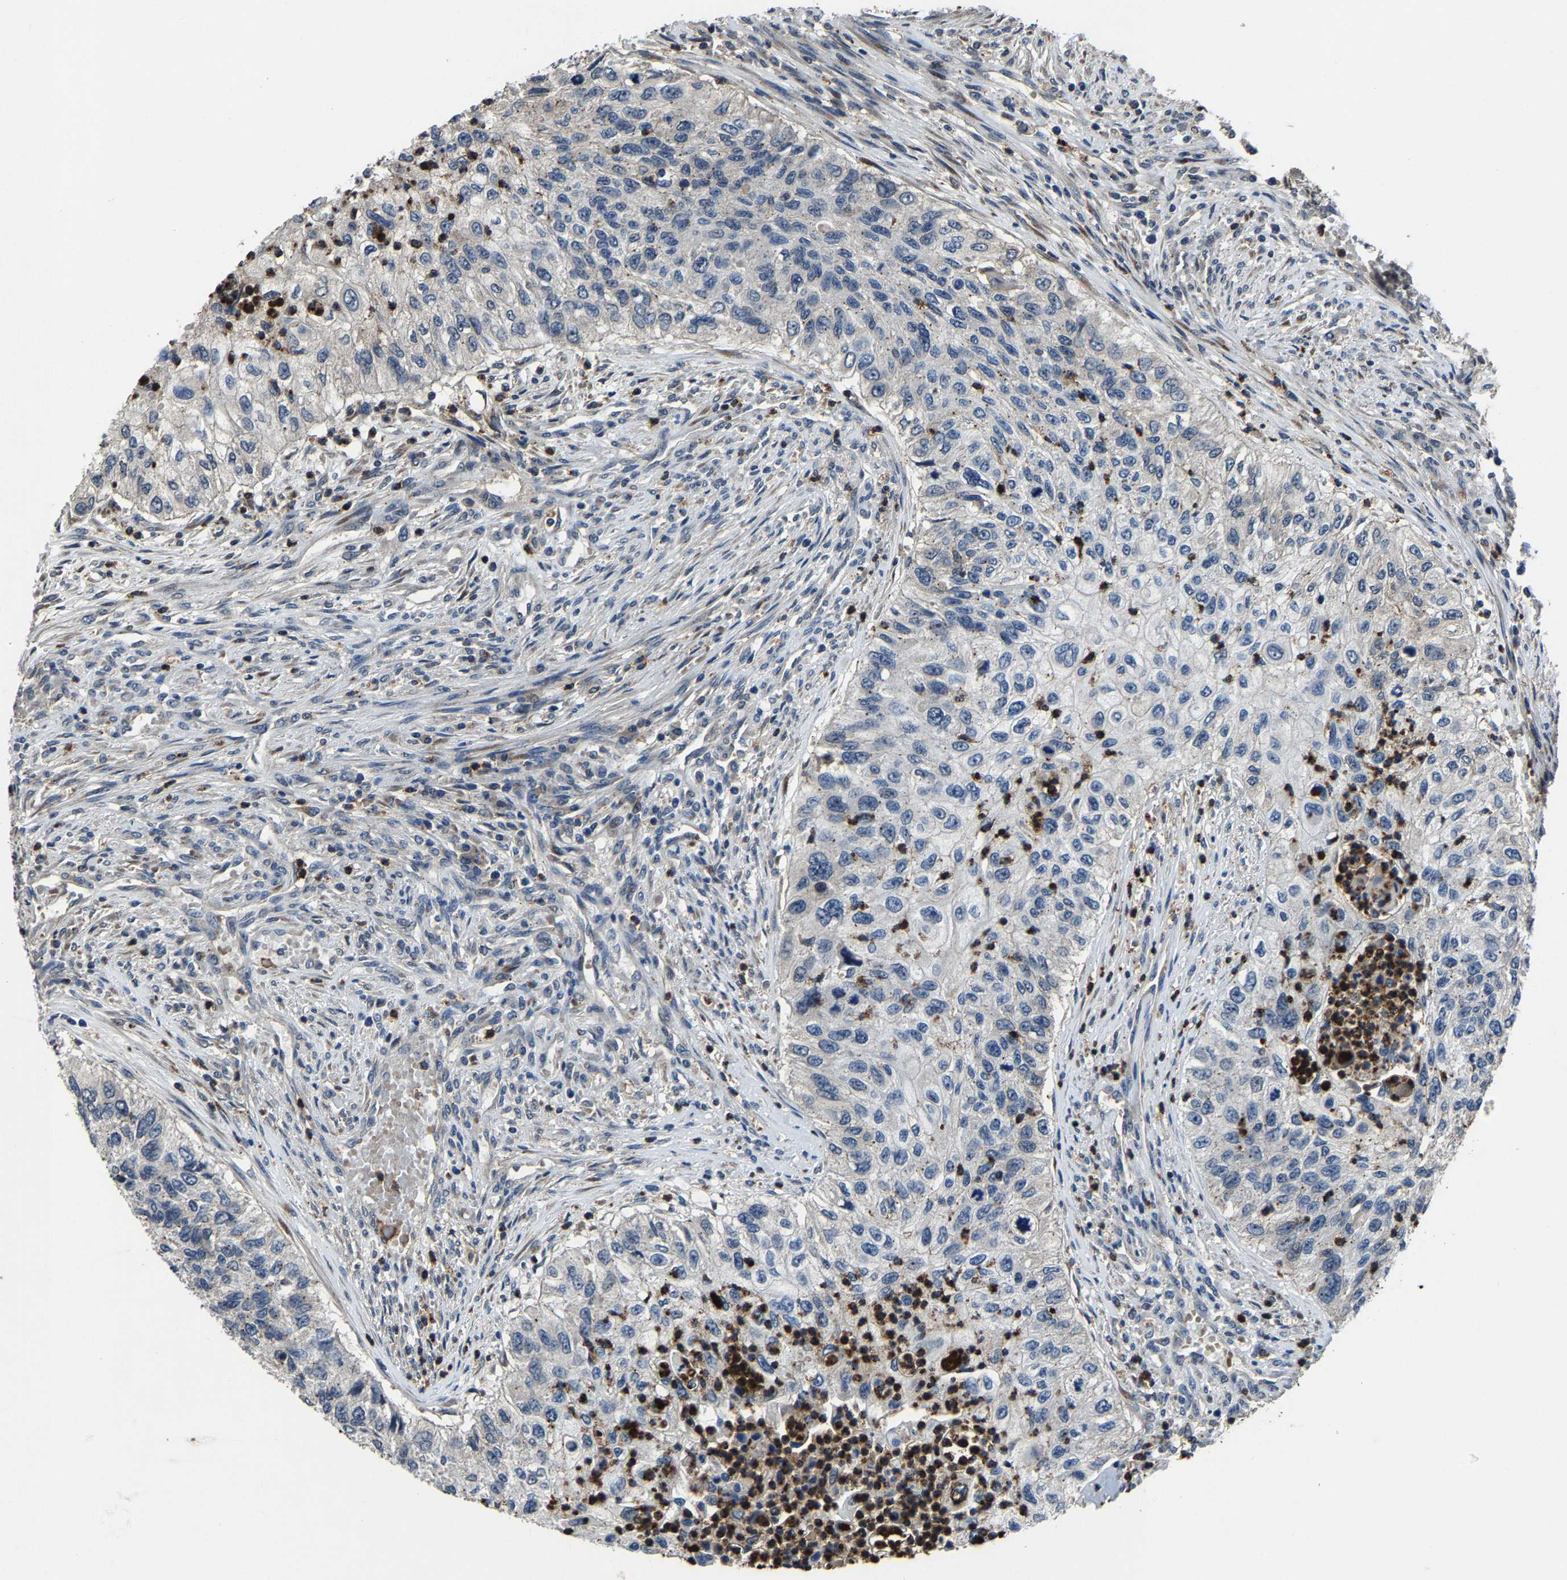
{"staining": {"intensity": "negative", "quantity": "none", "location": "none"}, "tissue": "urothelial cancer", "cell_type": "Tumor cells", "image_type": "cancer", "snomed": [{"axis": "morphology", "description": "Urothelial carcinoma, High grade"}, {"axis": "topography", "description": "Urinary bladder"}], "caption": "An immunohistochemistry (IHC) photomicrograph of urothelial carcinoma (high-grade) is shown. There is no staining in tumor cells of urothelial carcinoma (high-grade). Nuclei are stained in blue.", "gene": "PCNX2", "patient": {"sex": "female", "age": 60}}